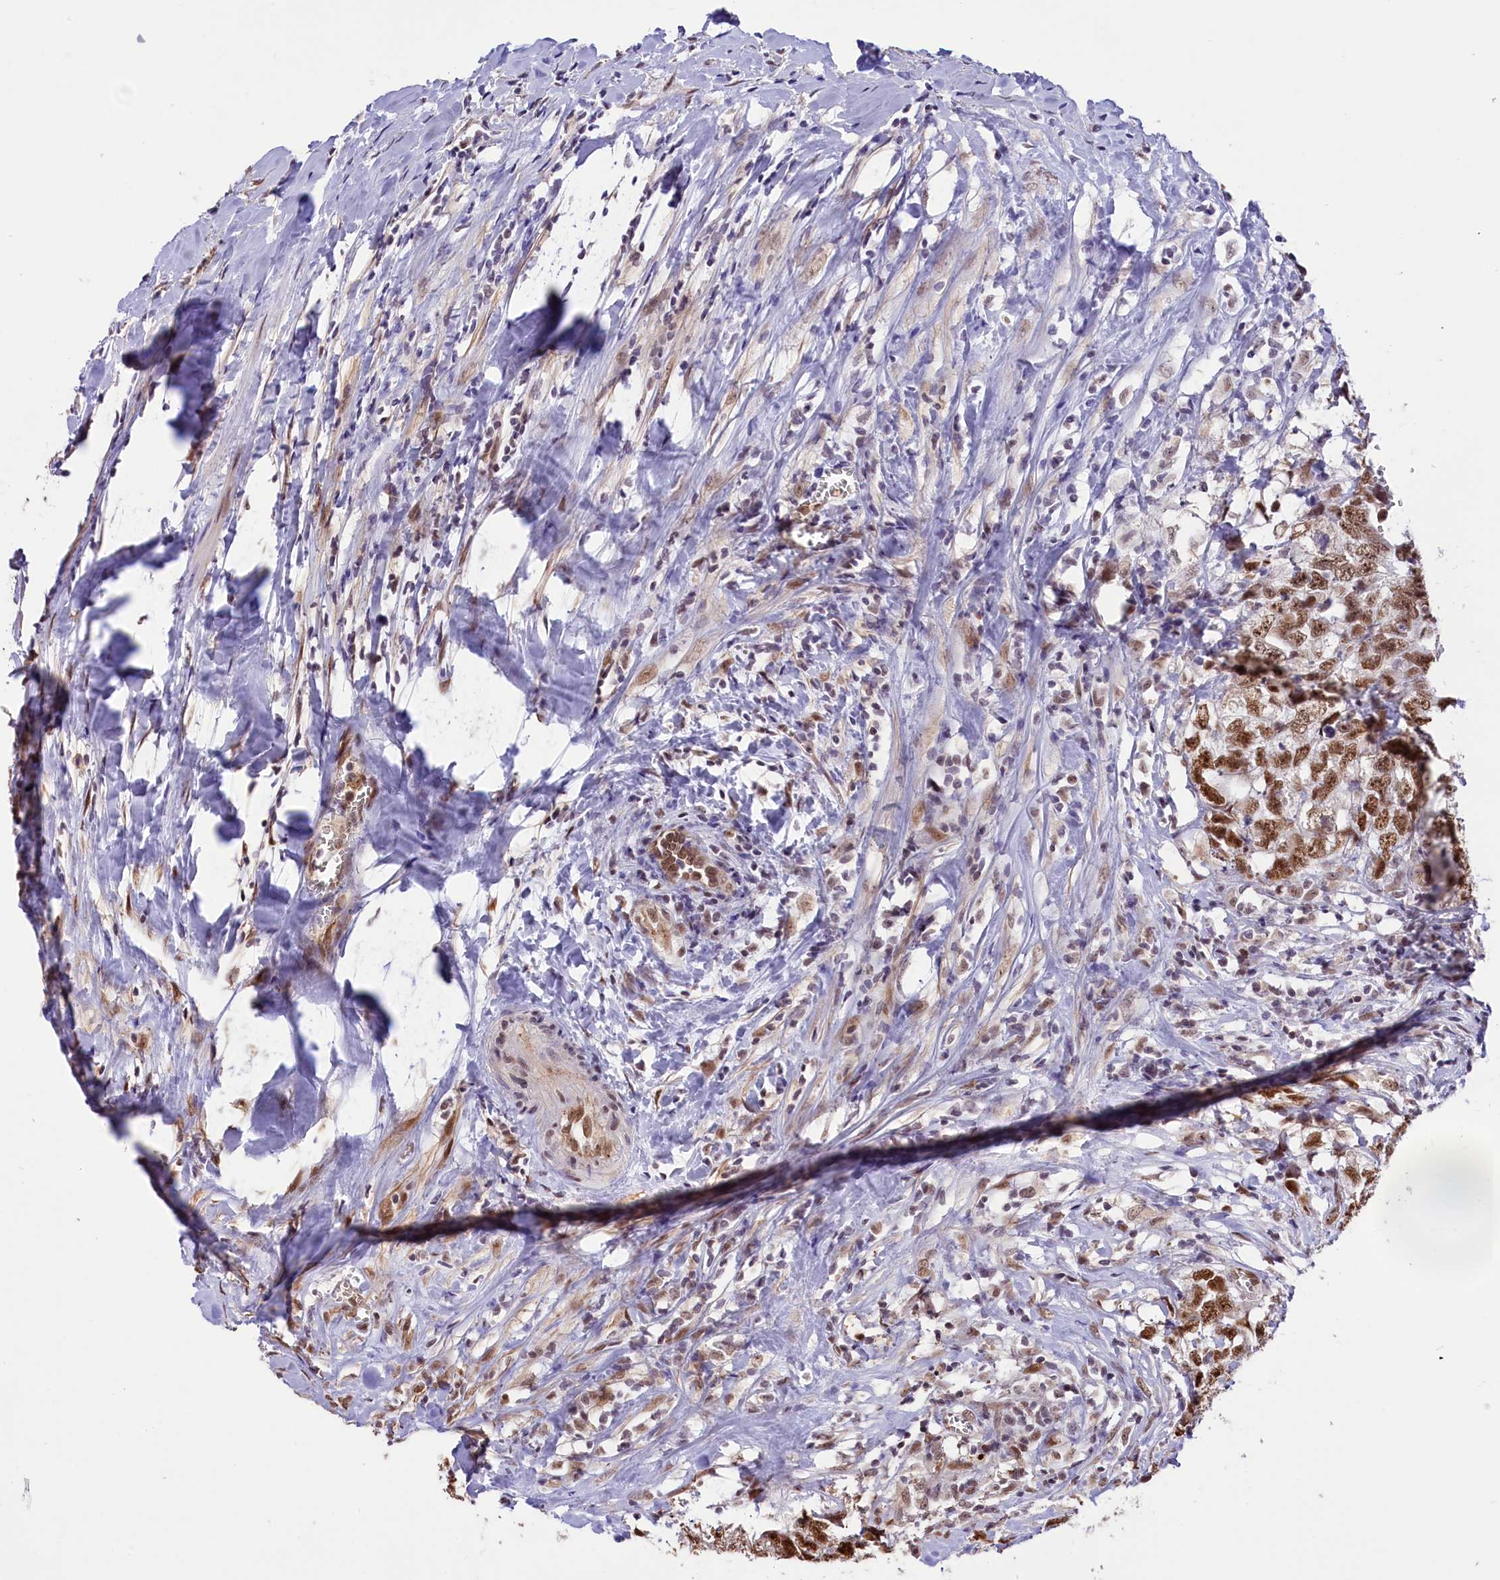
{"staining": {"intensity": "moderate", "quantity": ">75%", "location": "nuclear"}, "tissue": "testis cancer", "cell_type": "Tumor cells", "image_type": "cancer", "snomed": [{"axis": "morphology", "description": "Seminoma, NOS"}, {"axis": "morphology", "description": "Carcinoma, Embryonal, NOS"}, {"axis": "topography", "description": "Testis"}], "caption": "There is medium levels of moderate nuclear expression in tumor cells of testis cancer (embryonal carcinoma), as demonstrated by immunohistochemical staining (brown color).", "gene": "MRPL54", "patient": {"sex": "male", "age": 29}}